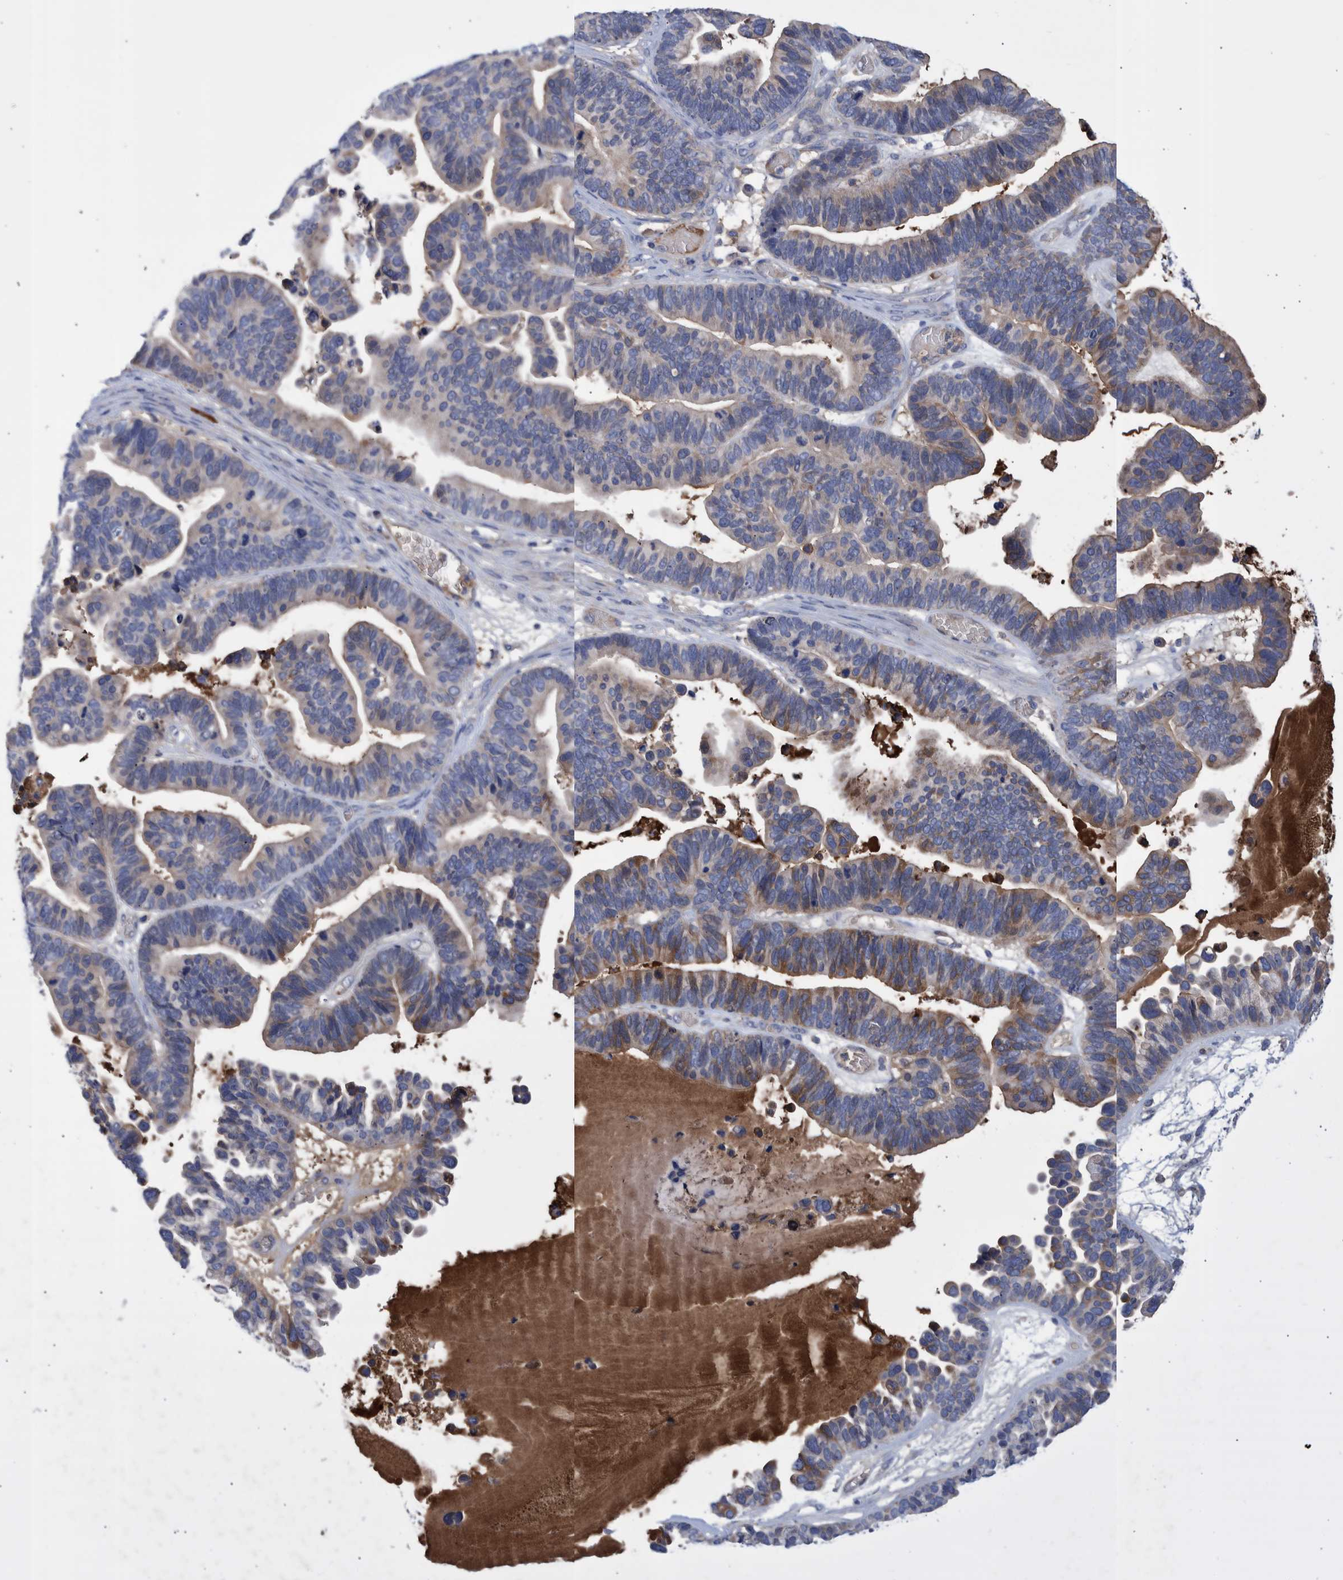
{"staining": {"intensity": "moderate", "quantity": "<25%", "location": "cytoplasmic/membranous"}, "tissue": "ovarian cancer", "cell_type": "Tumor cells", "image_type": "cancer", "snomed": [{"axis": "morphology", "description": "Cystadenocarcinoma, serous, NOS"}, {"axis": "topography", "description": "Ovary"}], "caption": "Ovarian cancer was stained to show a protein in brown. There is low levels of moderate cytoplasmic/membranous staining in about <25% of tumor cells. The protein of interest is shown in brown color, while the nuclei are stained blue.", "gene": "DLL4", "patient": {"sex": "female", "age": 56}}